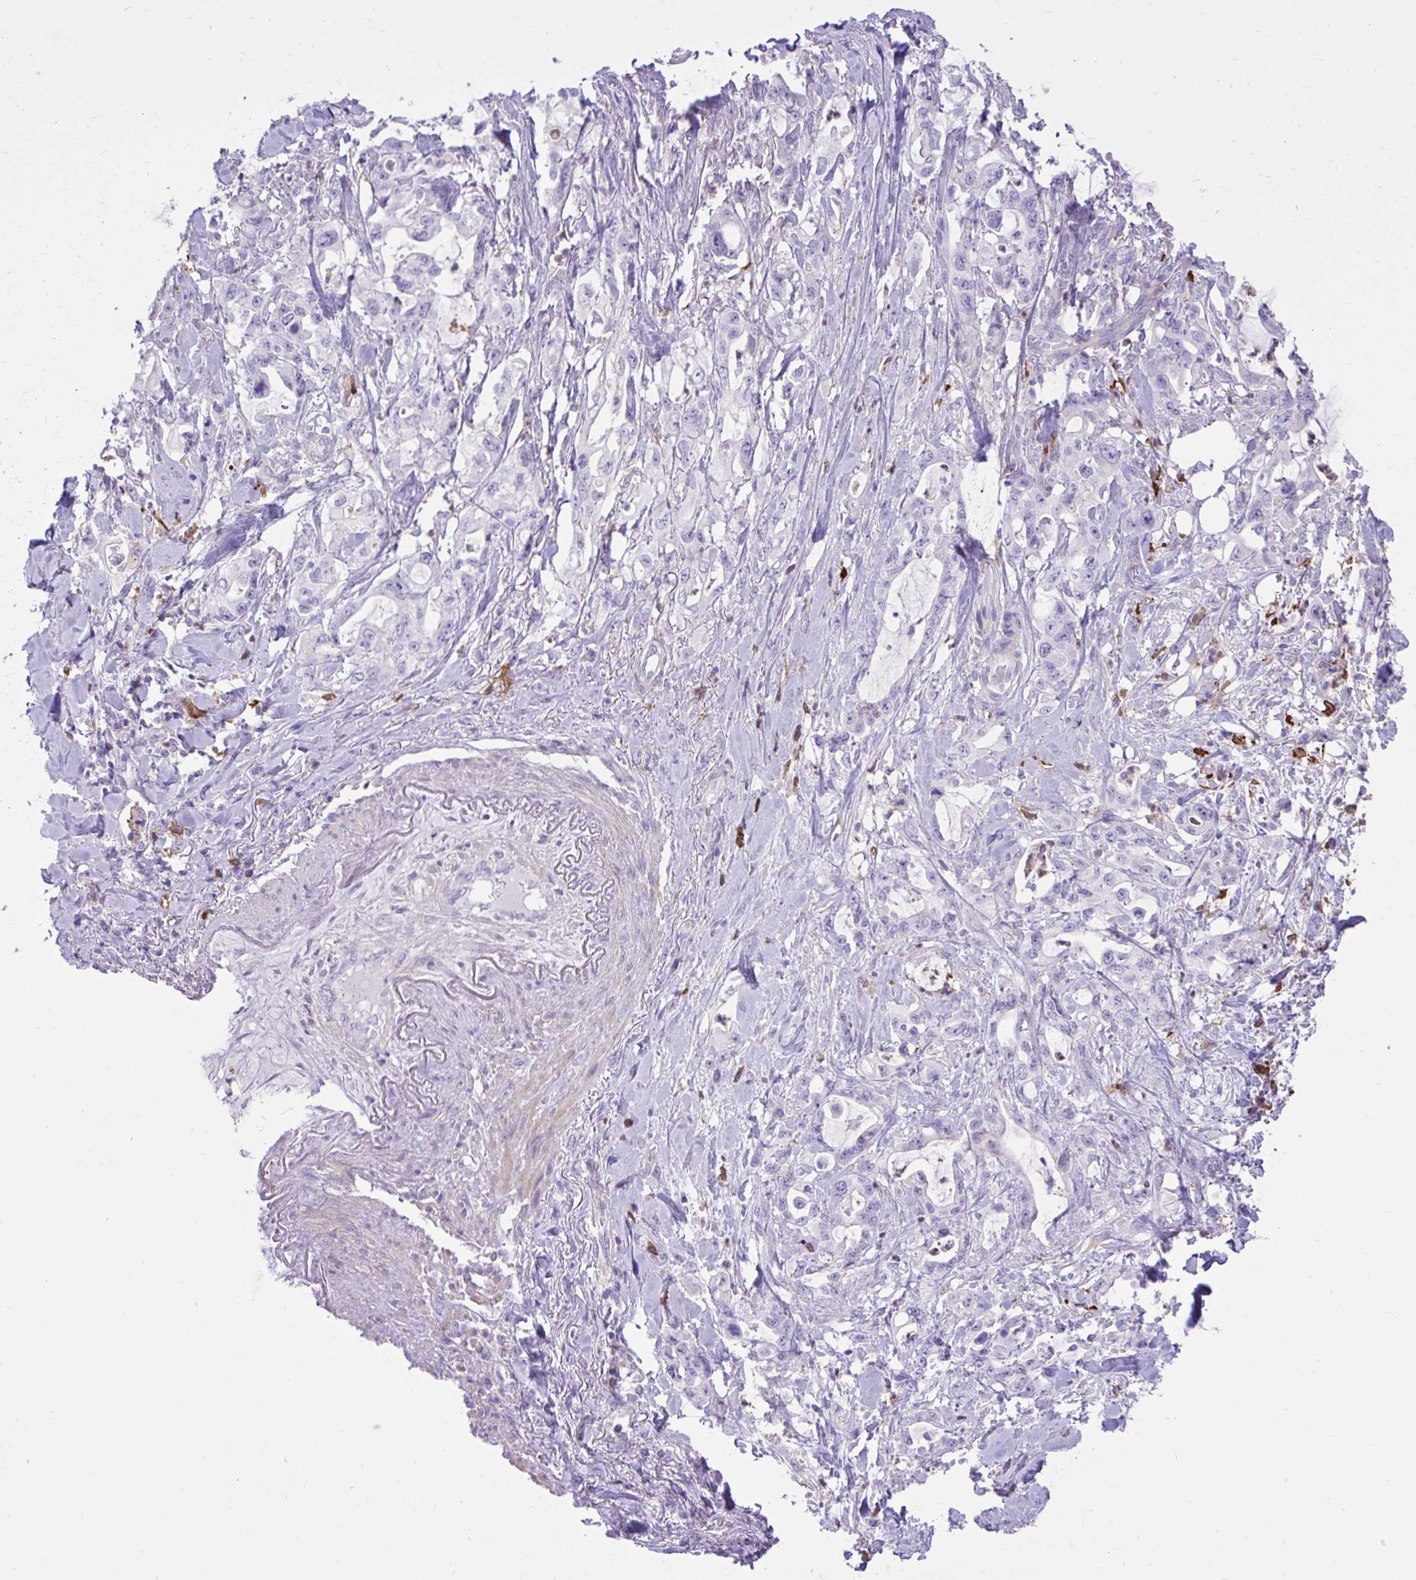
{"staining": {"intensity": "negative", "quantity": "none", "location": "none"}, "tissue": "pancreatic cancer", "cell_type": "Tumor cells", "image_type": "cancer", "snomed": [{"axis": "morphology", "description": "Adenocarcinoma, NOS"}, {"axis": "topography", "description": "Pancreas"}], "caption": "High magnification brightfield microscopy of pancreatic cancer (adenocarcinoma) stained with DAB (3,3'-diaminobenzidine) (brown) and counterstained with hematoxylin (blue): tumor cells show no significant positivity. (DAB immunohistochemistry with hematoxylin counter stain).", "gene": "TLR7", "patient": {"sex": "female", "age": 61}}